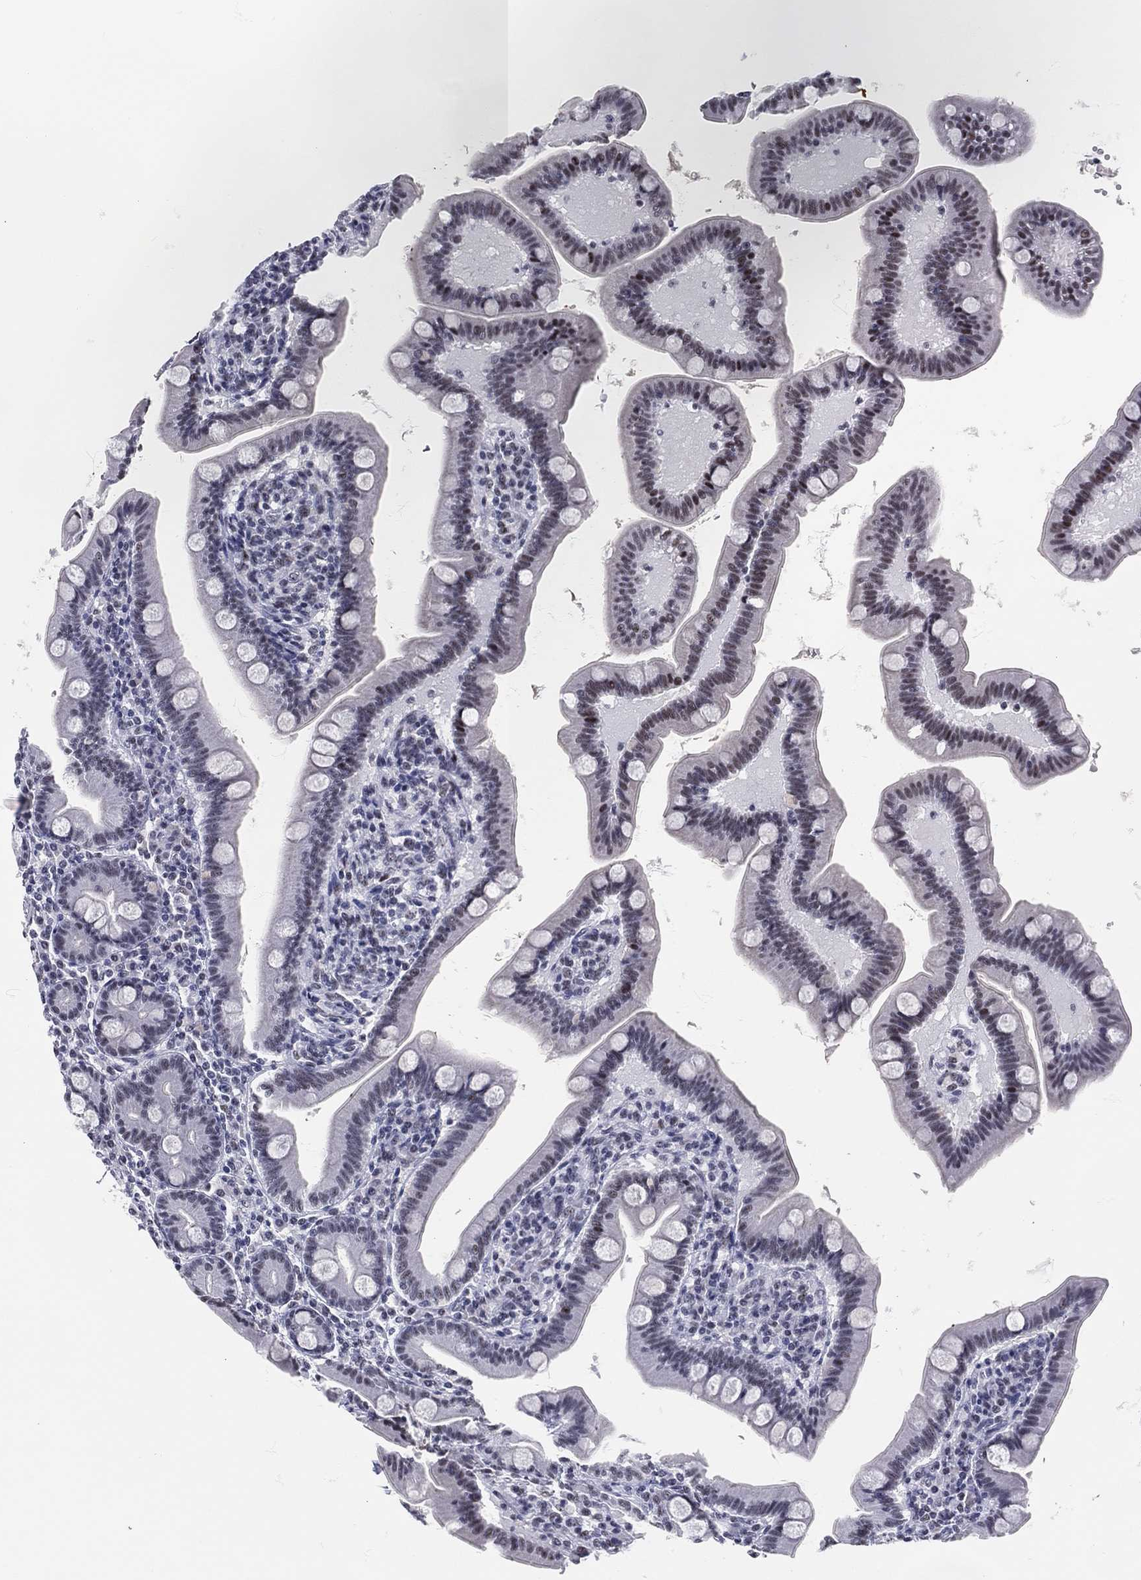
{"staining": {"intensity": "weak", "quantity": "25%-75%", "location": "nuclear"}, "tissue": "small intestine", "cell_type": "Glandular cells", "image_type": "normal", "snomed": [{"axis": "morphology", "description": "Normal tissue, NOS"}, {"axis": "topography", "description": "Small intestine"}], "caption": "This histopathology image shows benign small intestine stained with IHC to label a protein in brown. The nuclear of glandular cells show weak positivity for the protein. Nuclei are counter-stained blue.", "gene": "MAPK8IP1", "patient": {"sex": "male", "age": 66}}